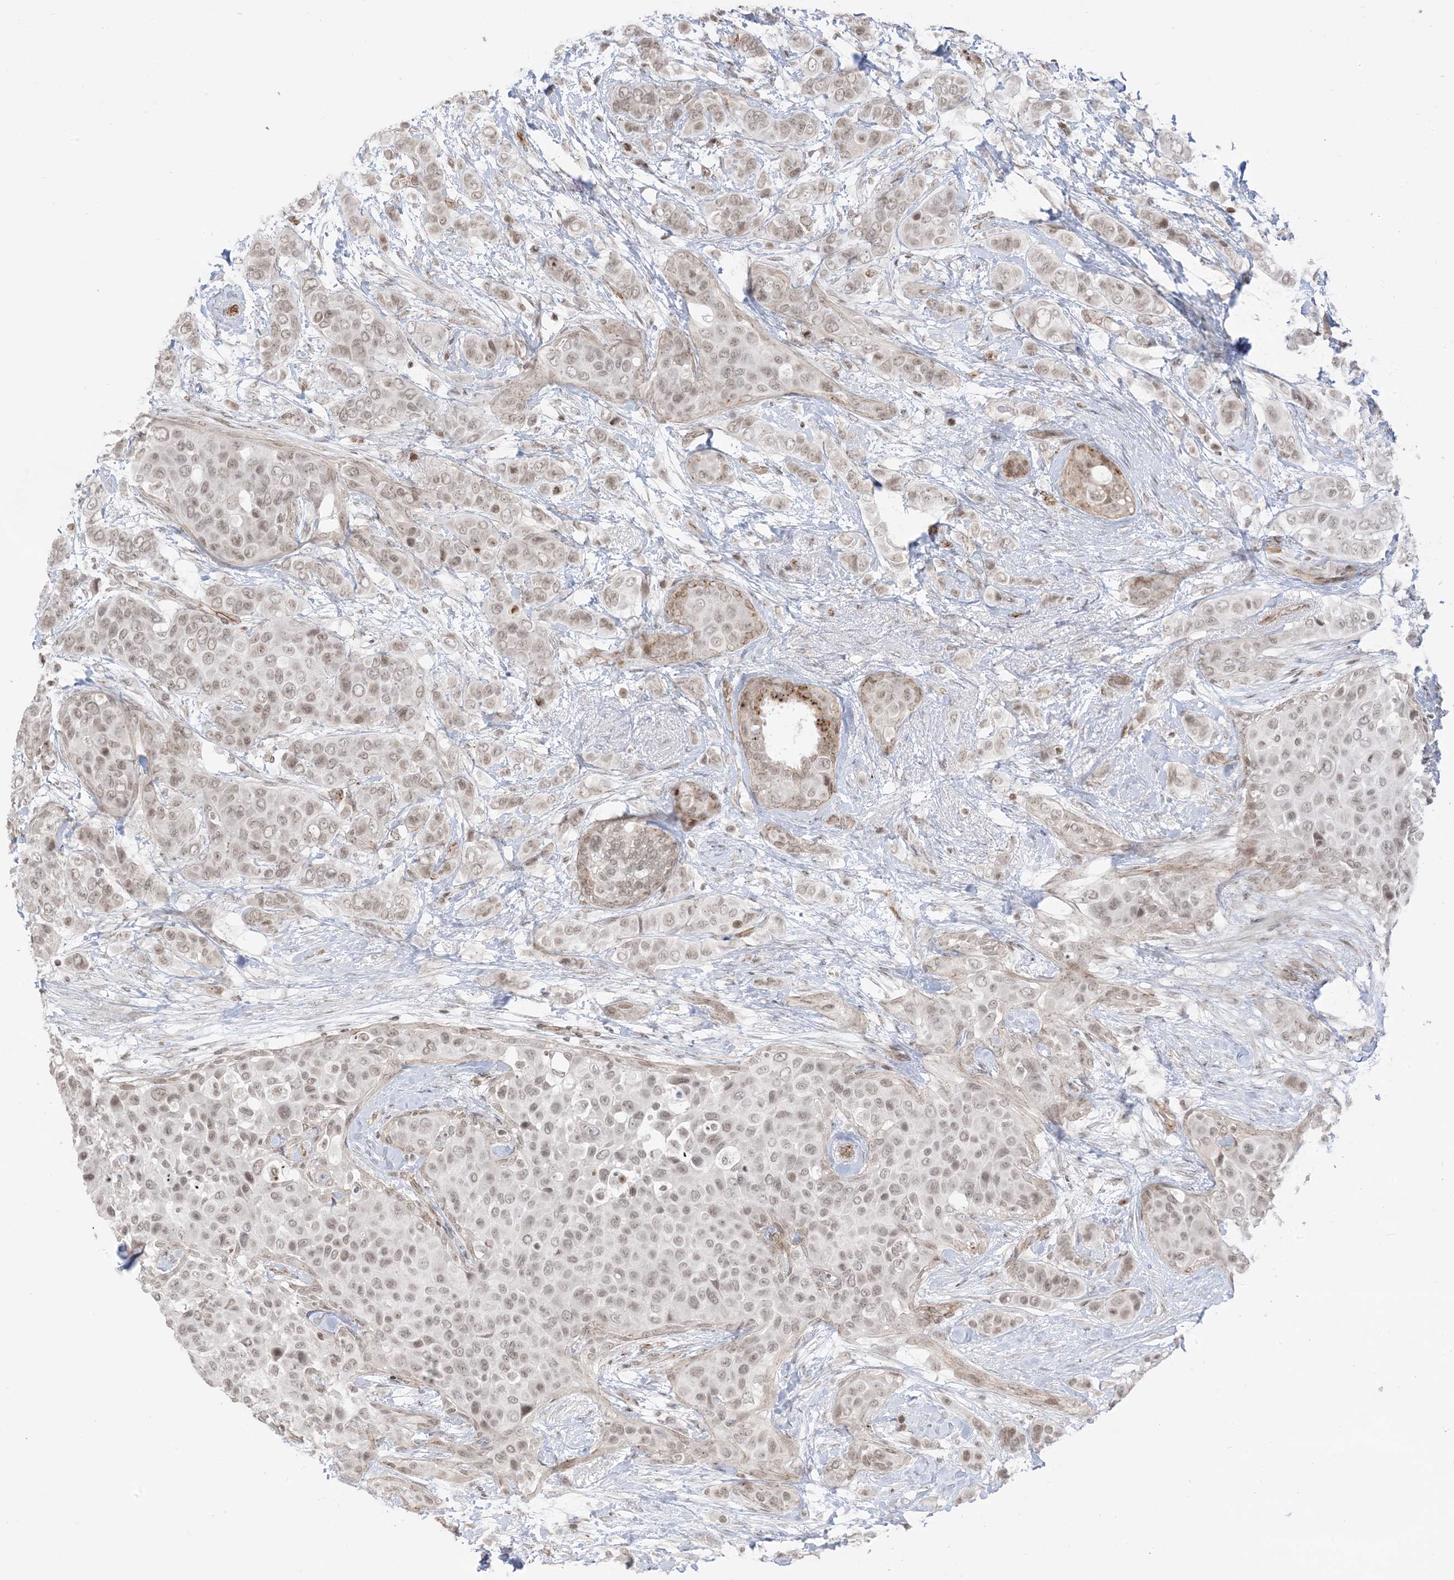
{"staining": {"intensity": "weak", "quantity": ">75%", "location": "nuclear"}, "tissue": "breast cancer", "cell_type": "Tumor cells", "image_type": "cancer", "snomed": [{"axis": "morphology", "description": "Lobular carcinoma"}, {"axis": "topography", "description": "Breast"}], "caption": "About >75% of tumor cells in breast cancer (lobular carcinoma) exhibit weak nuclear protein expression as visualized by brown immunohistochemical staining.", "gene": "METAP1D", "patient": {"sex": "female", "age": 51}}